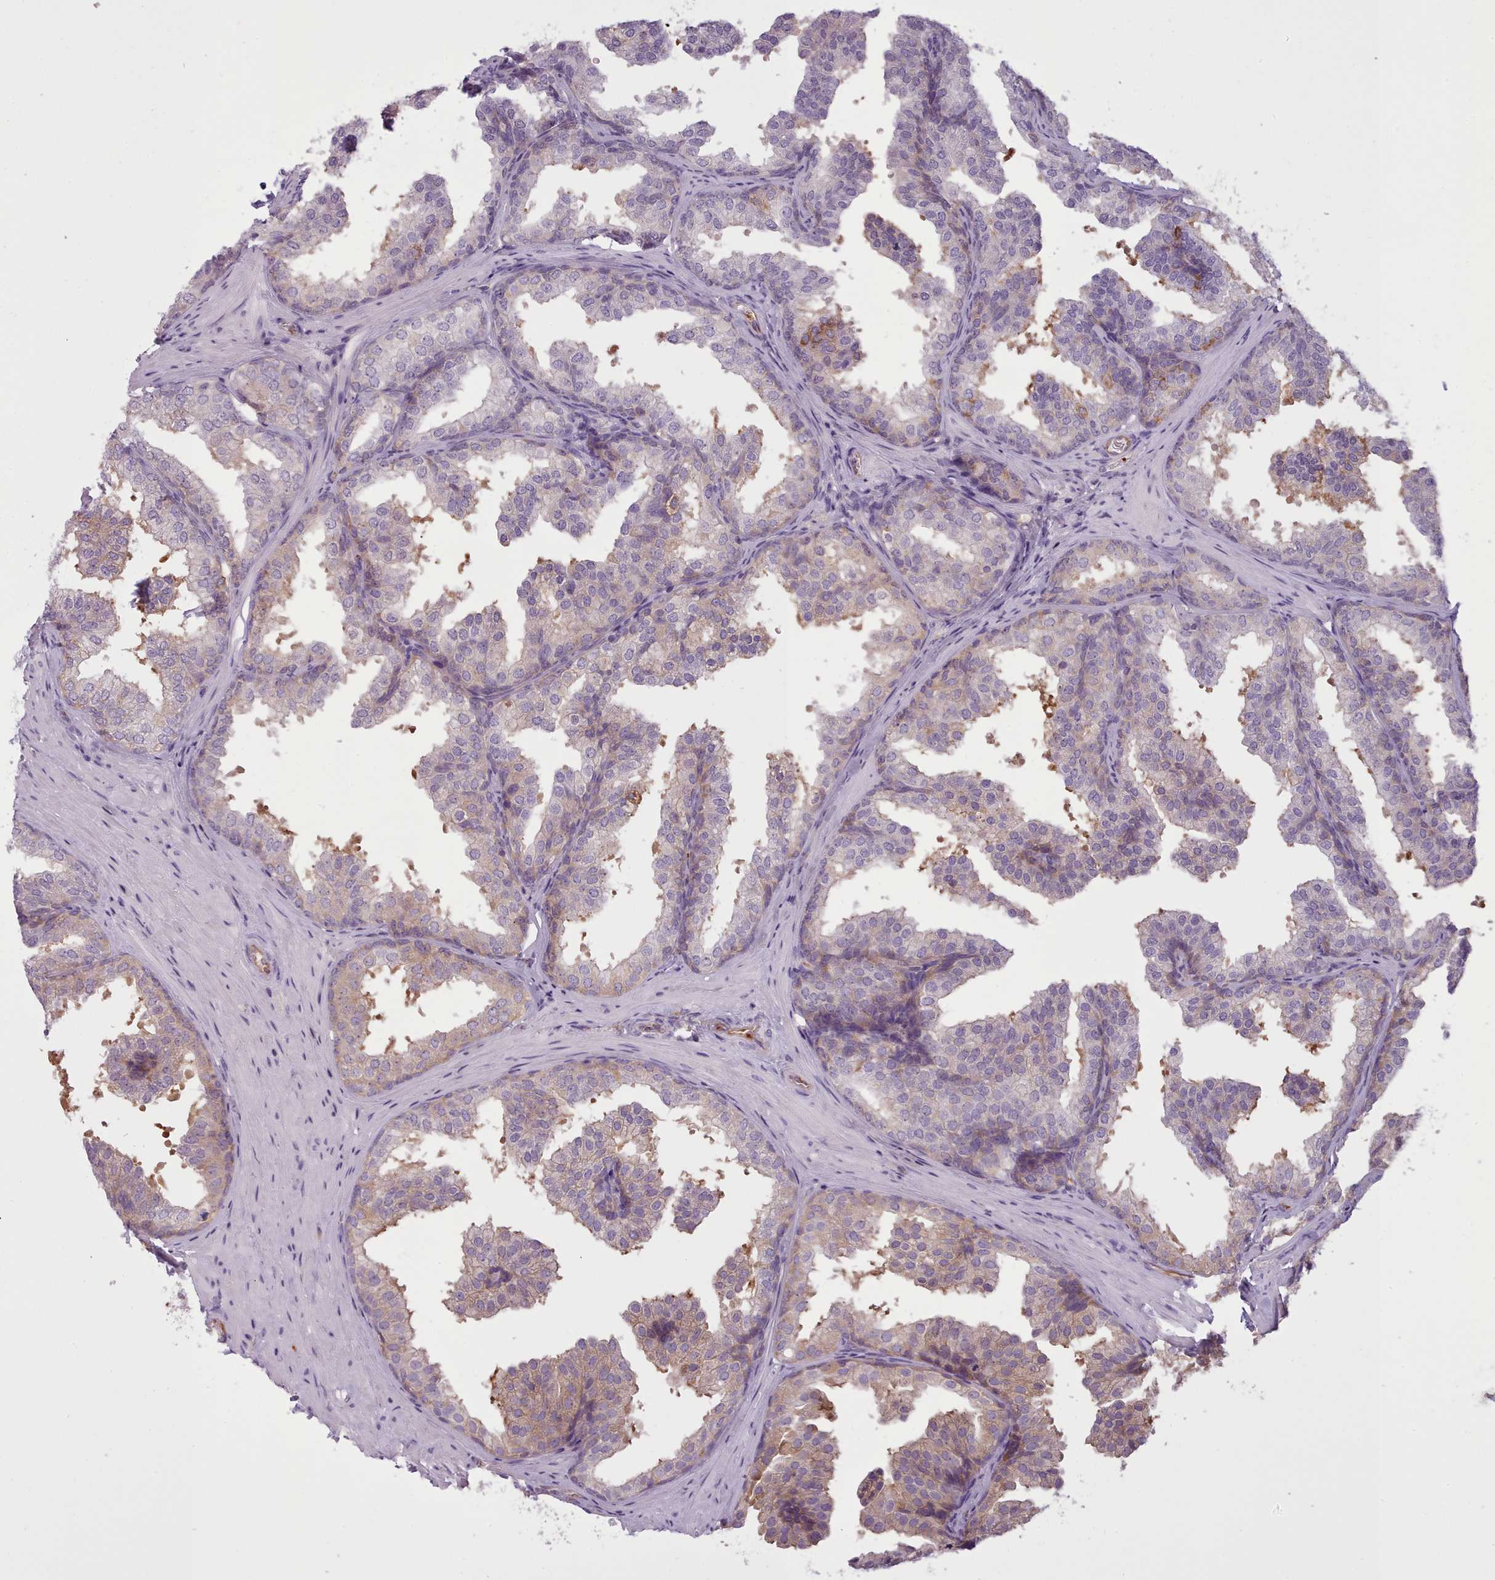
{"staining": {"intensity": "weak", "quantity": "25%-75%", "location": "cytoplasmic/membranous"}, "tissue": "prostate", "cell_type": "Glandular cells", "image_type": "normal", "snomed": [{"axis": "morphology", "description": "Normal tissue, NOS"}, {"axis": "topography", "description": "Prostate"}], "caption": "Immunohistochemical staining of normal human prostate demonstrates low levels of weak cytoplasmic/membranous expression in approximately 25%-75% of glandular cells.", "gene": "NDST2", "patient": {"sex": "male", "age": 37}}